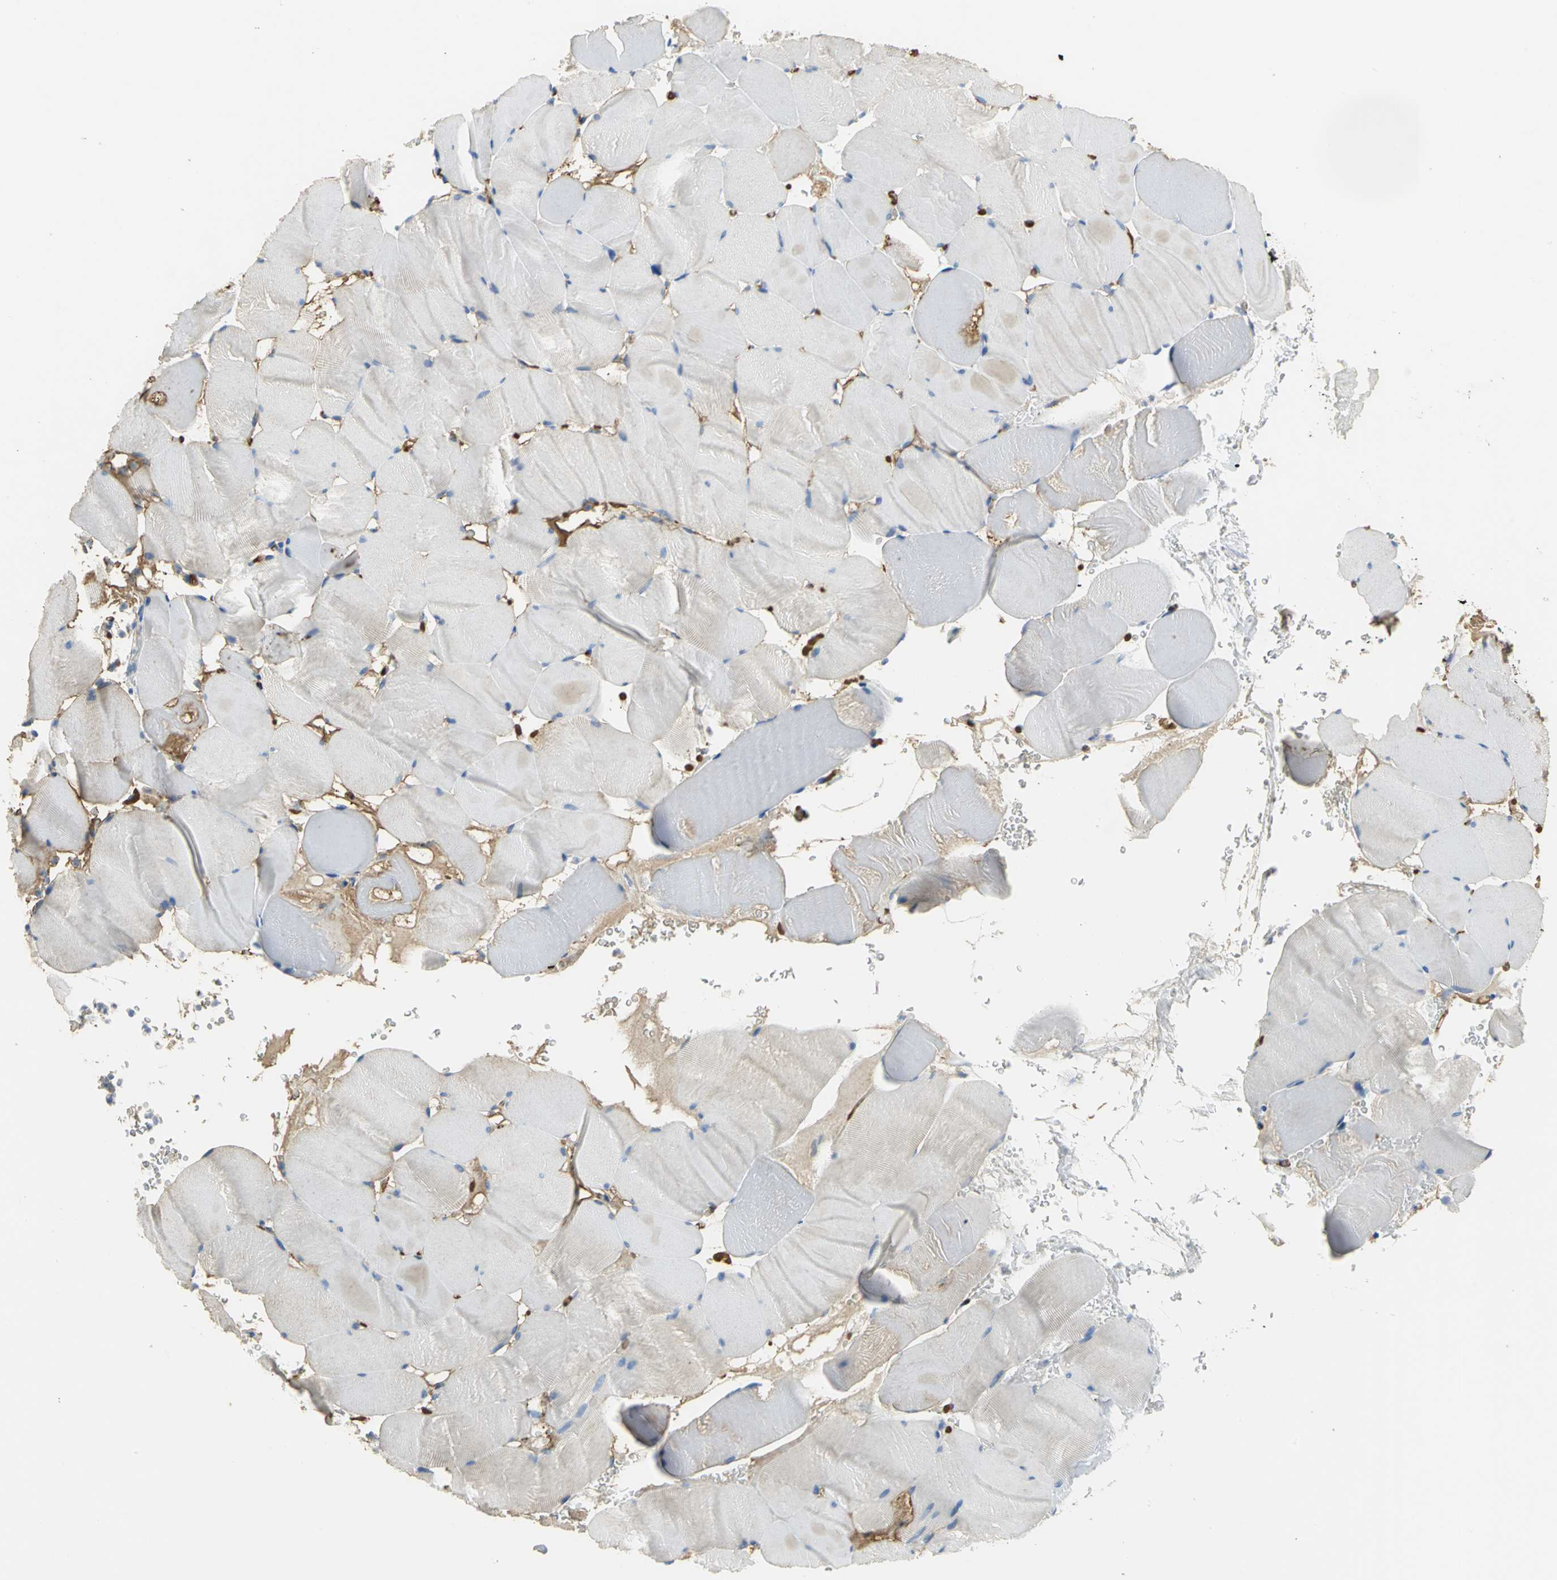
{"staining": {"intensity": "weak", "quantity": "25%-75%", "location": "cytoplasmic/membranous"}, "tissue": "skeletal muscle", "cell_type": "Myocytes", "image_type": "normal", "snomed": [{"axis": "morphology", "description": "Normal tissue, NOS"}, {"axis": "topography", "description": "Skeletal muscle"}], "caption": "DAB (3,3'-diaminobenzidine) immunohistochemical staining of benign skeletal muscle exhibits weak cytoplasmic/membranous protein expression in about 25%-75% of myocytes.", "gene": "GYG2", "patient": {"sex": "male", "age": 62}}